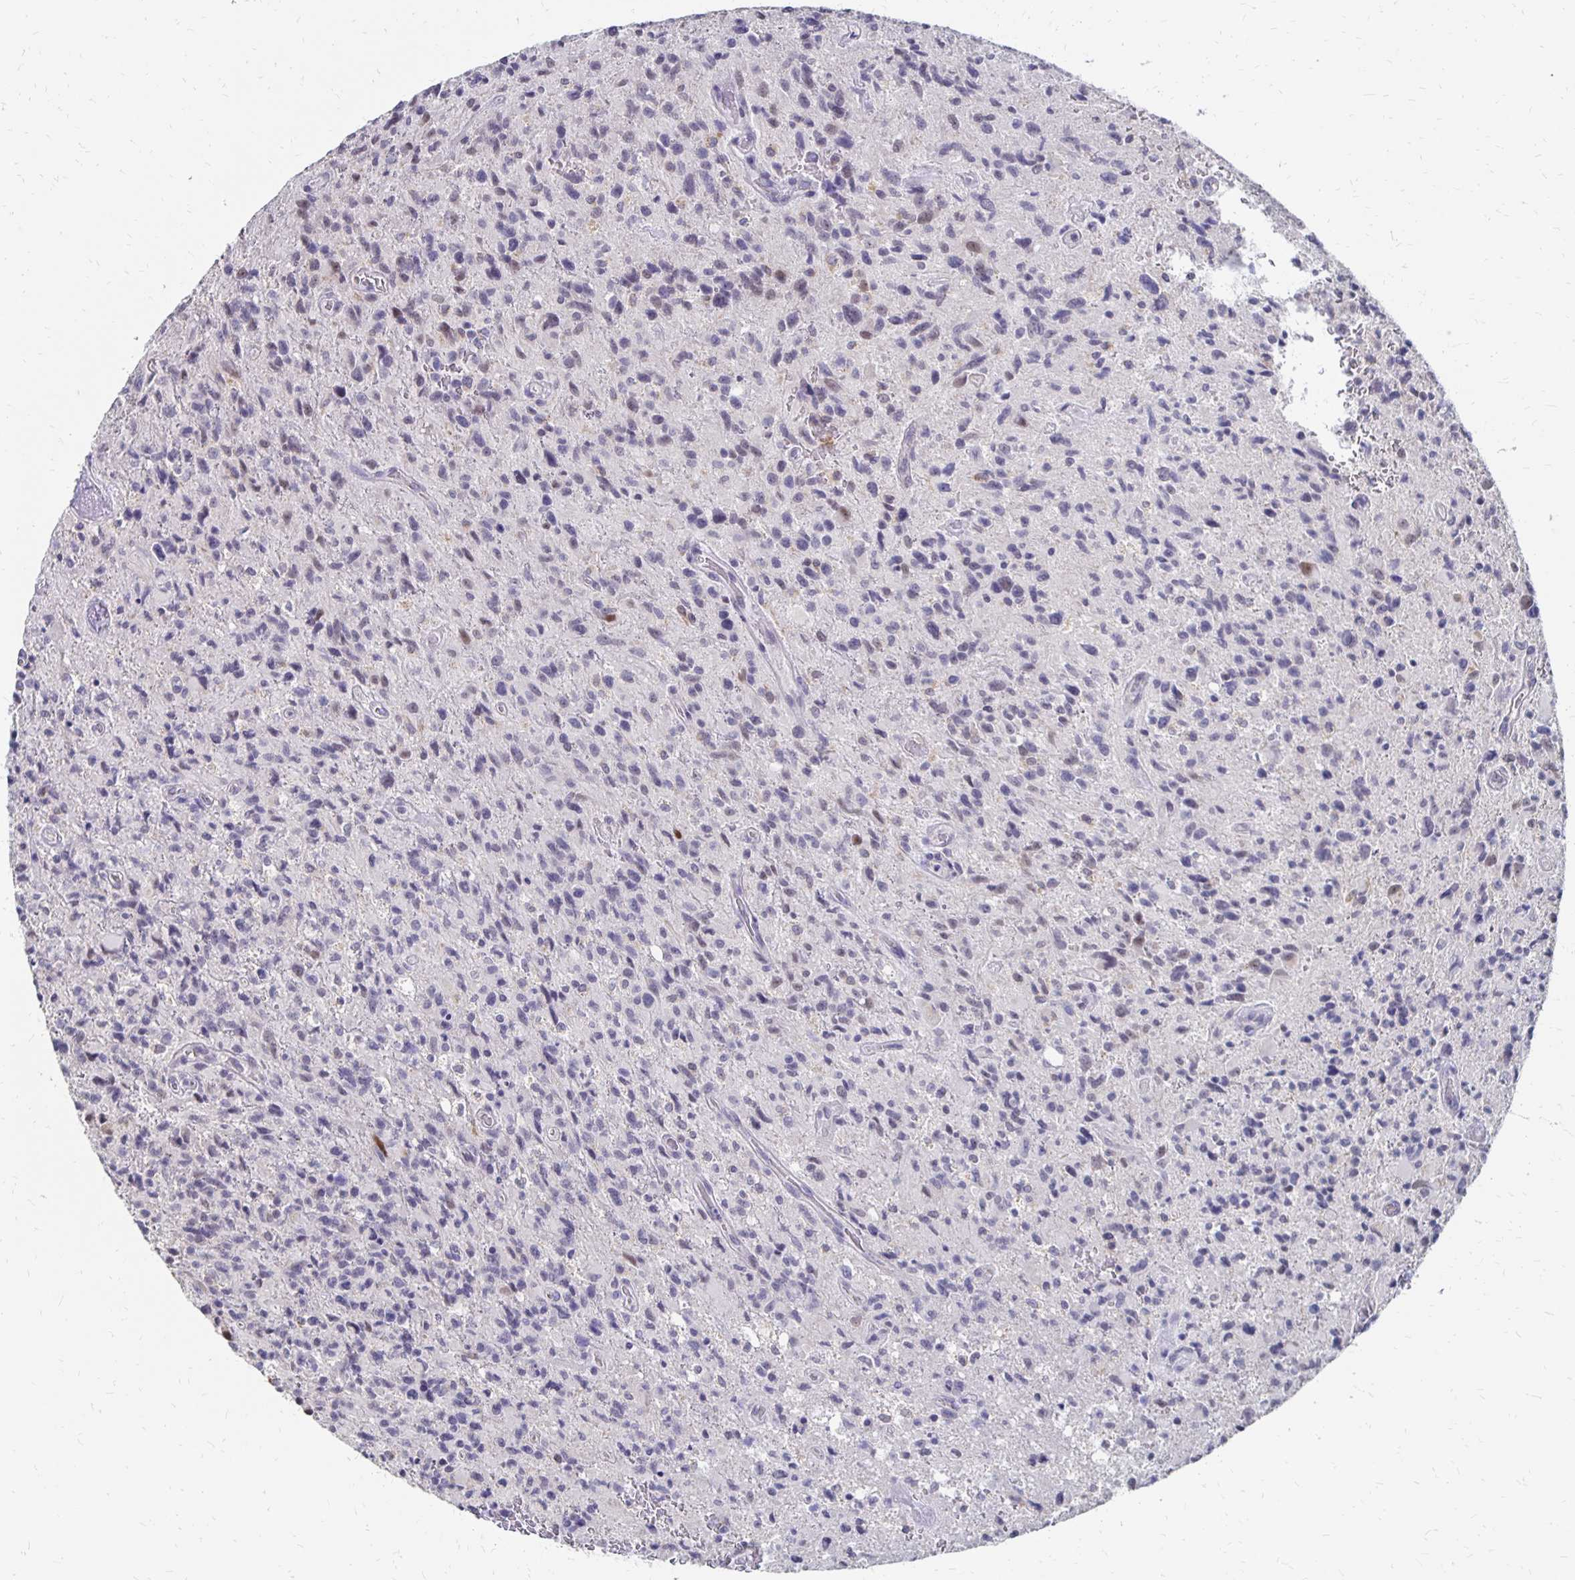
{"staining": {"intensity": "weak", "quantity": "<25%", "location": "cytoplasmic/membranous,nuclear"}, "tissue": "glioma", "cell_type": "Tumor cells", "image_type": "cancer", "snomed": [{"axis": "morphology", "description": "Glioma, malignant, High grade"}, {"axis": "topography", "description": "Brain"}], "caption": "A photomicrograph of malignant glioma (high-grade) stained for a protein reveals no brown staining in tumor cells.", "gene": "ATOSB", "patient": {"sex": "male", "age": 63}}